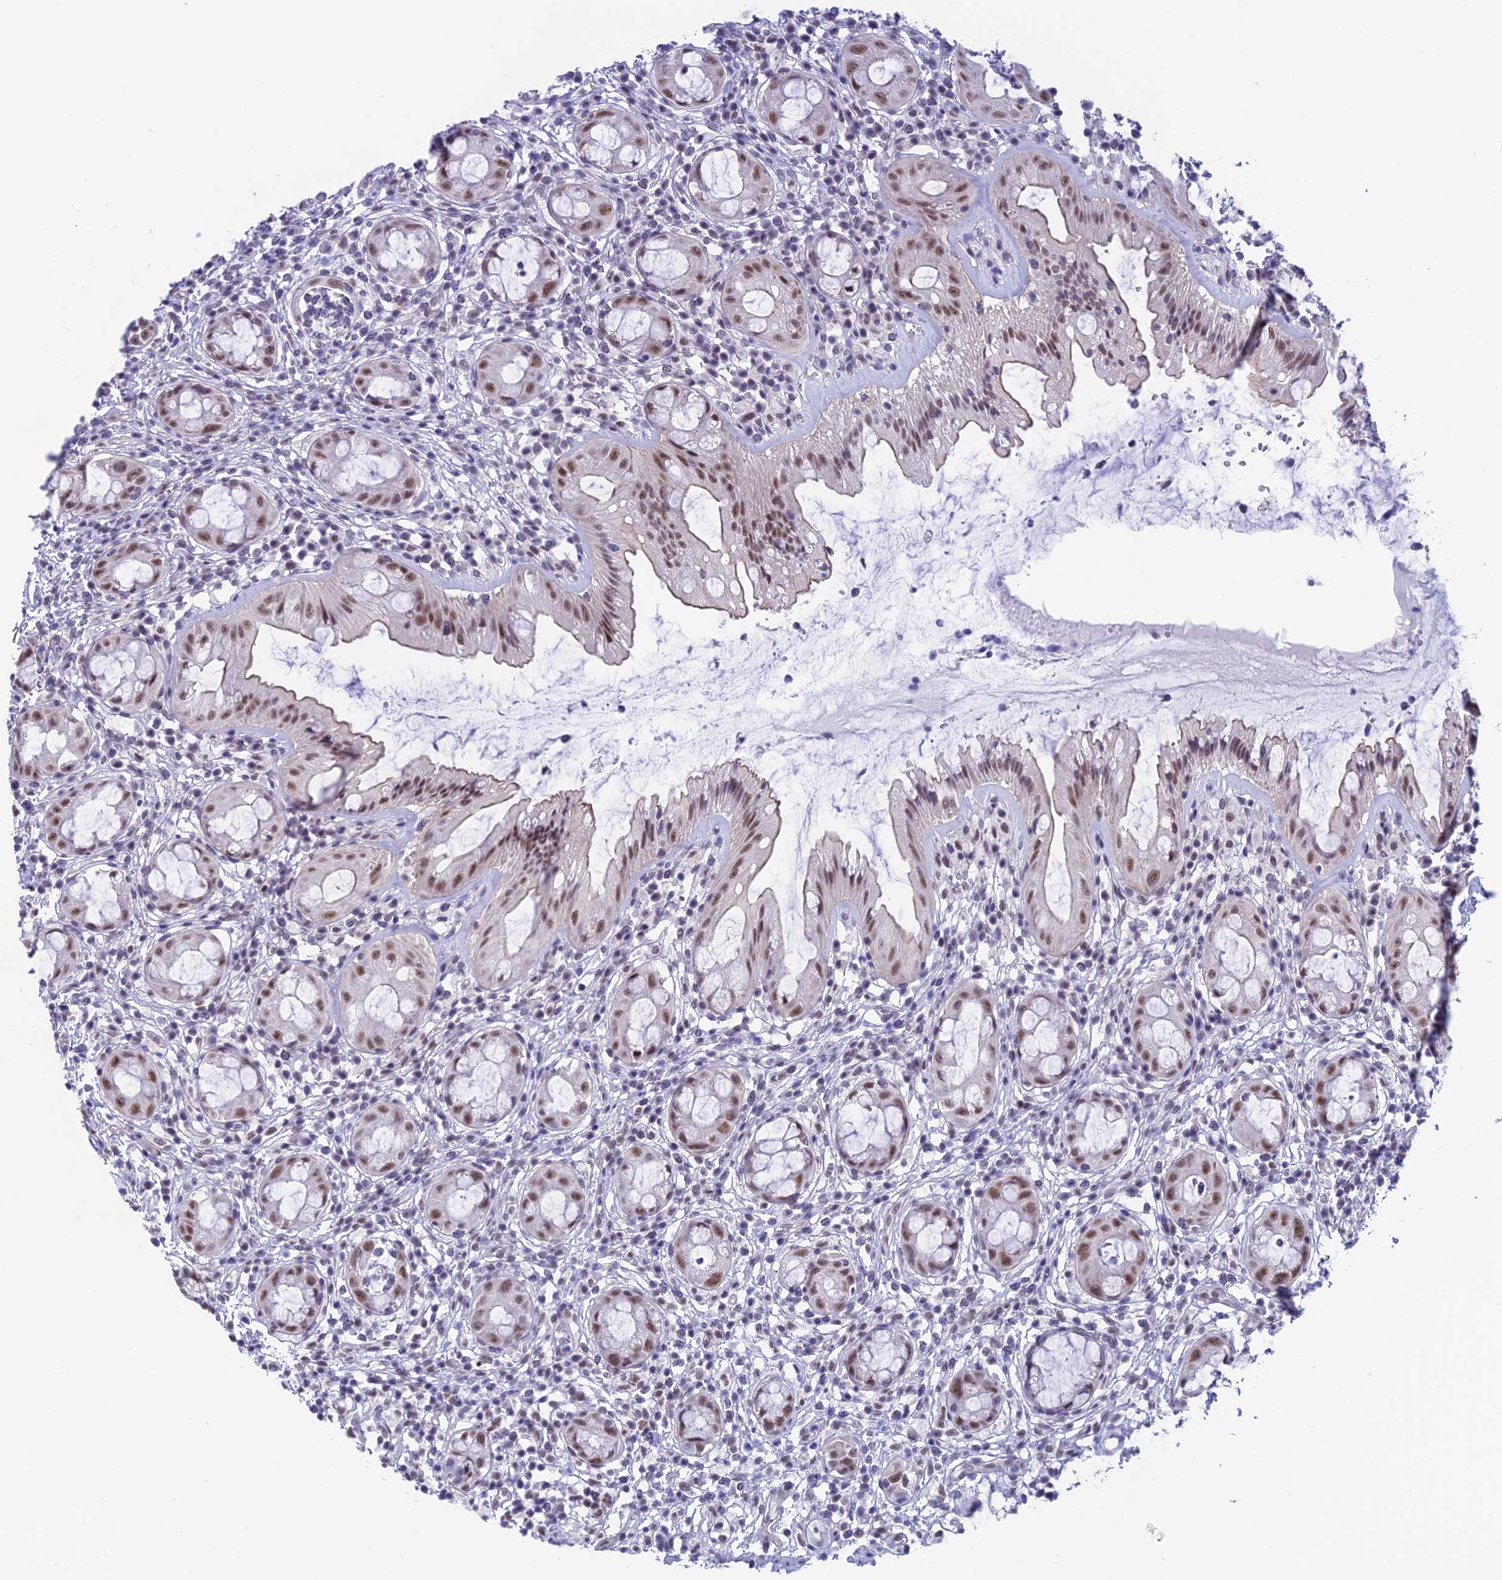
{"staining": {"intensity": "moderate", "quantity": "25%-75%", "location": "nuclear"}, "tissue": "rectum", "cell_type": "Glandular cells", "image_type": "normal", "snomed": [{"axis": "morphology", "description": "Normal tissue, NOS"}, {"axis": "topography", "description": "Rectum"}], "caption": "Immunohistochemical staining of benign human rectum exhibits medium levels of moderate nuclear staining in about 25%-75% of glandular cells.", "gene": "SRSF5", "patient": {"sex": "female", "age": 57}}